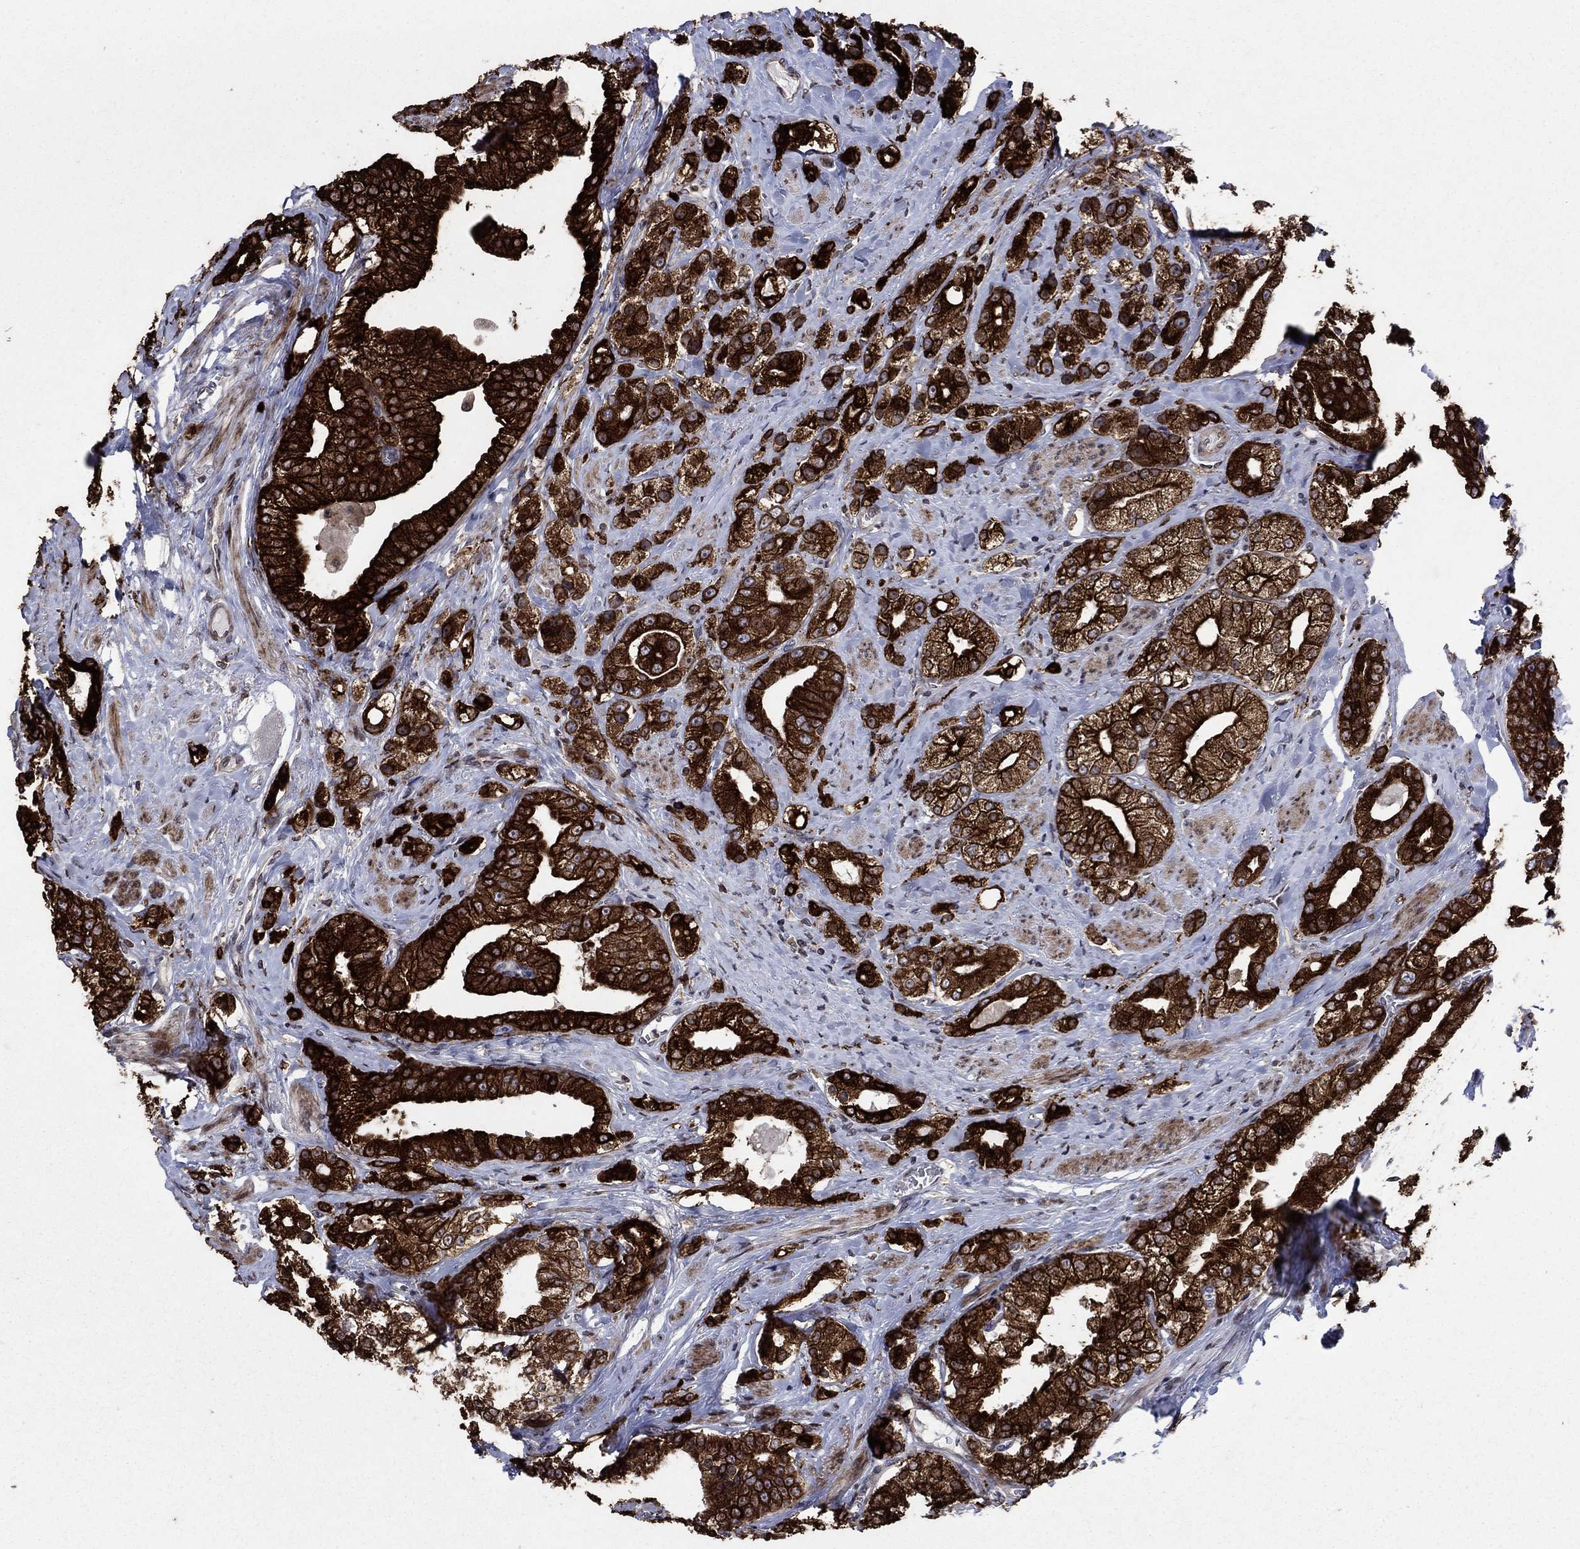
{"staining": {"intensity": "strong", "quantity": ">75%", "location": "cytoplasmic/membranous"}, "tissue": "prostate cancer", "cell_type": "Tumor cells", "image_type": "cancer", "snomed": [{"axis": "morphology", "description": "Adenocarcinoma, NOS"}, {"axis": "topography", "description": "Prostate and seminal vesicle, NOS"}, {"axis": "topography", "description": "Prostate"}], "caption": "Prostate cancer (adenocarcinoma) was stained to show a protein in brown. There is high levels of strong cytoplasmic/membranous staining in about >75% of tumor cells. The protein of interest is shown in brown color, while the nuclei are stained blue.", "gene": "DHRS7", "patient": {"sex": "male", "age": 67}}